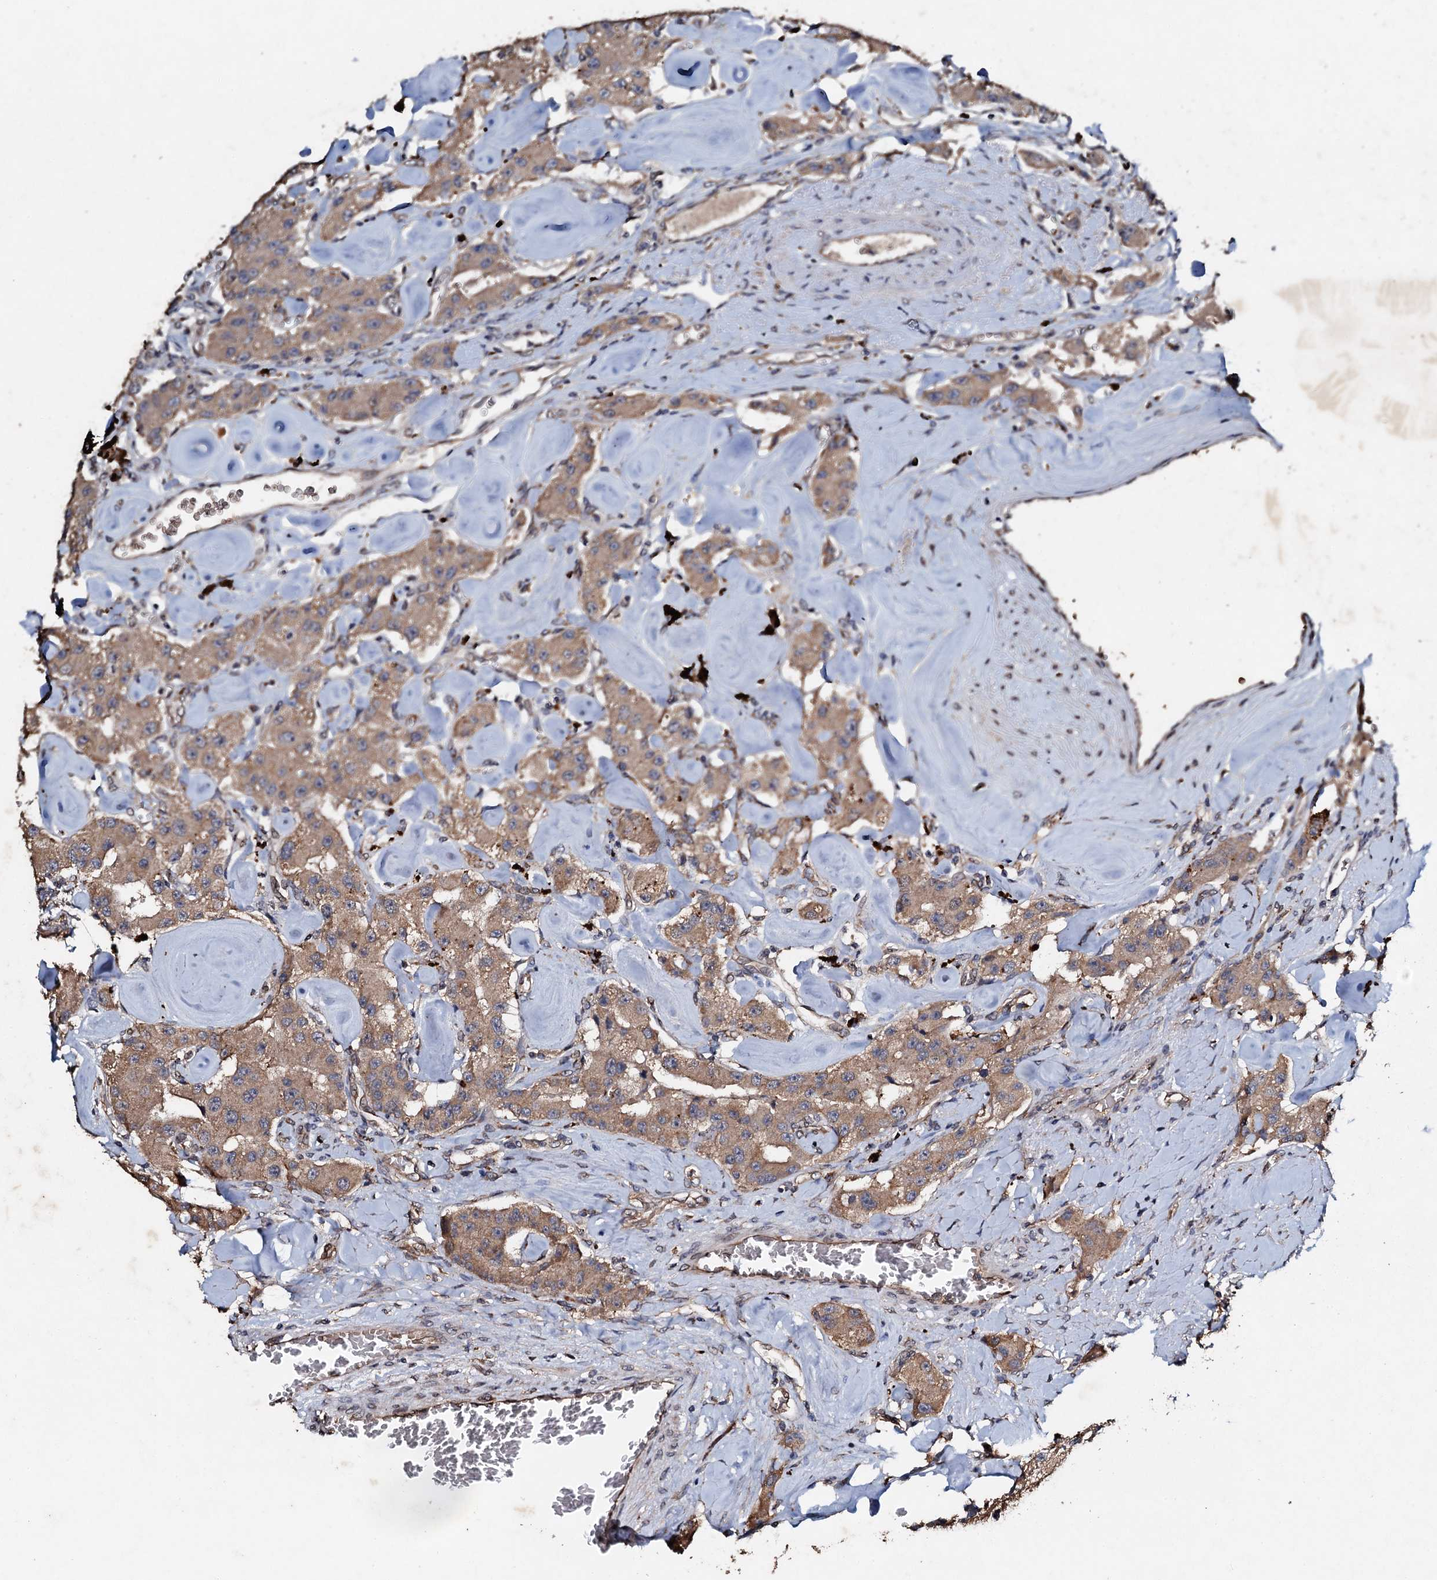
{"staining": {"intensity": "weak", "quantity": ">75%", "location": "cytoplasmic/membranous"}, "tissue": "carcinoid", "cell_type": "Tumor cells", "image_type": "cancer", "snomed": [{"axis": "morphology", "description": "Carcinoid, malignant, NOS"}, {"axis": "topography", "description": "Pancreas"}], "caption": "Immunohistochemical staining of carcinoid reveals low levels of weak cytoplasmic/membranous staining in about >75% of tumor cells.", "gene": "ADAMTS10", "patient": {"sex": "male", "age": 41}}